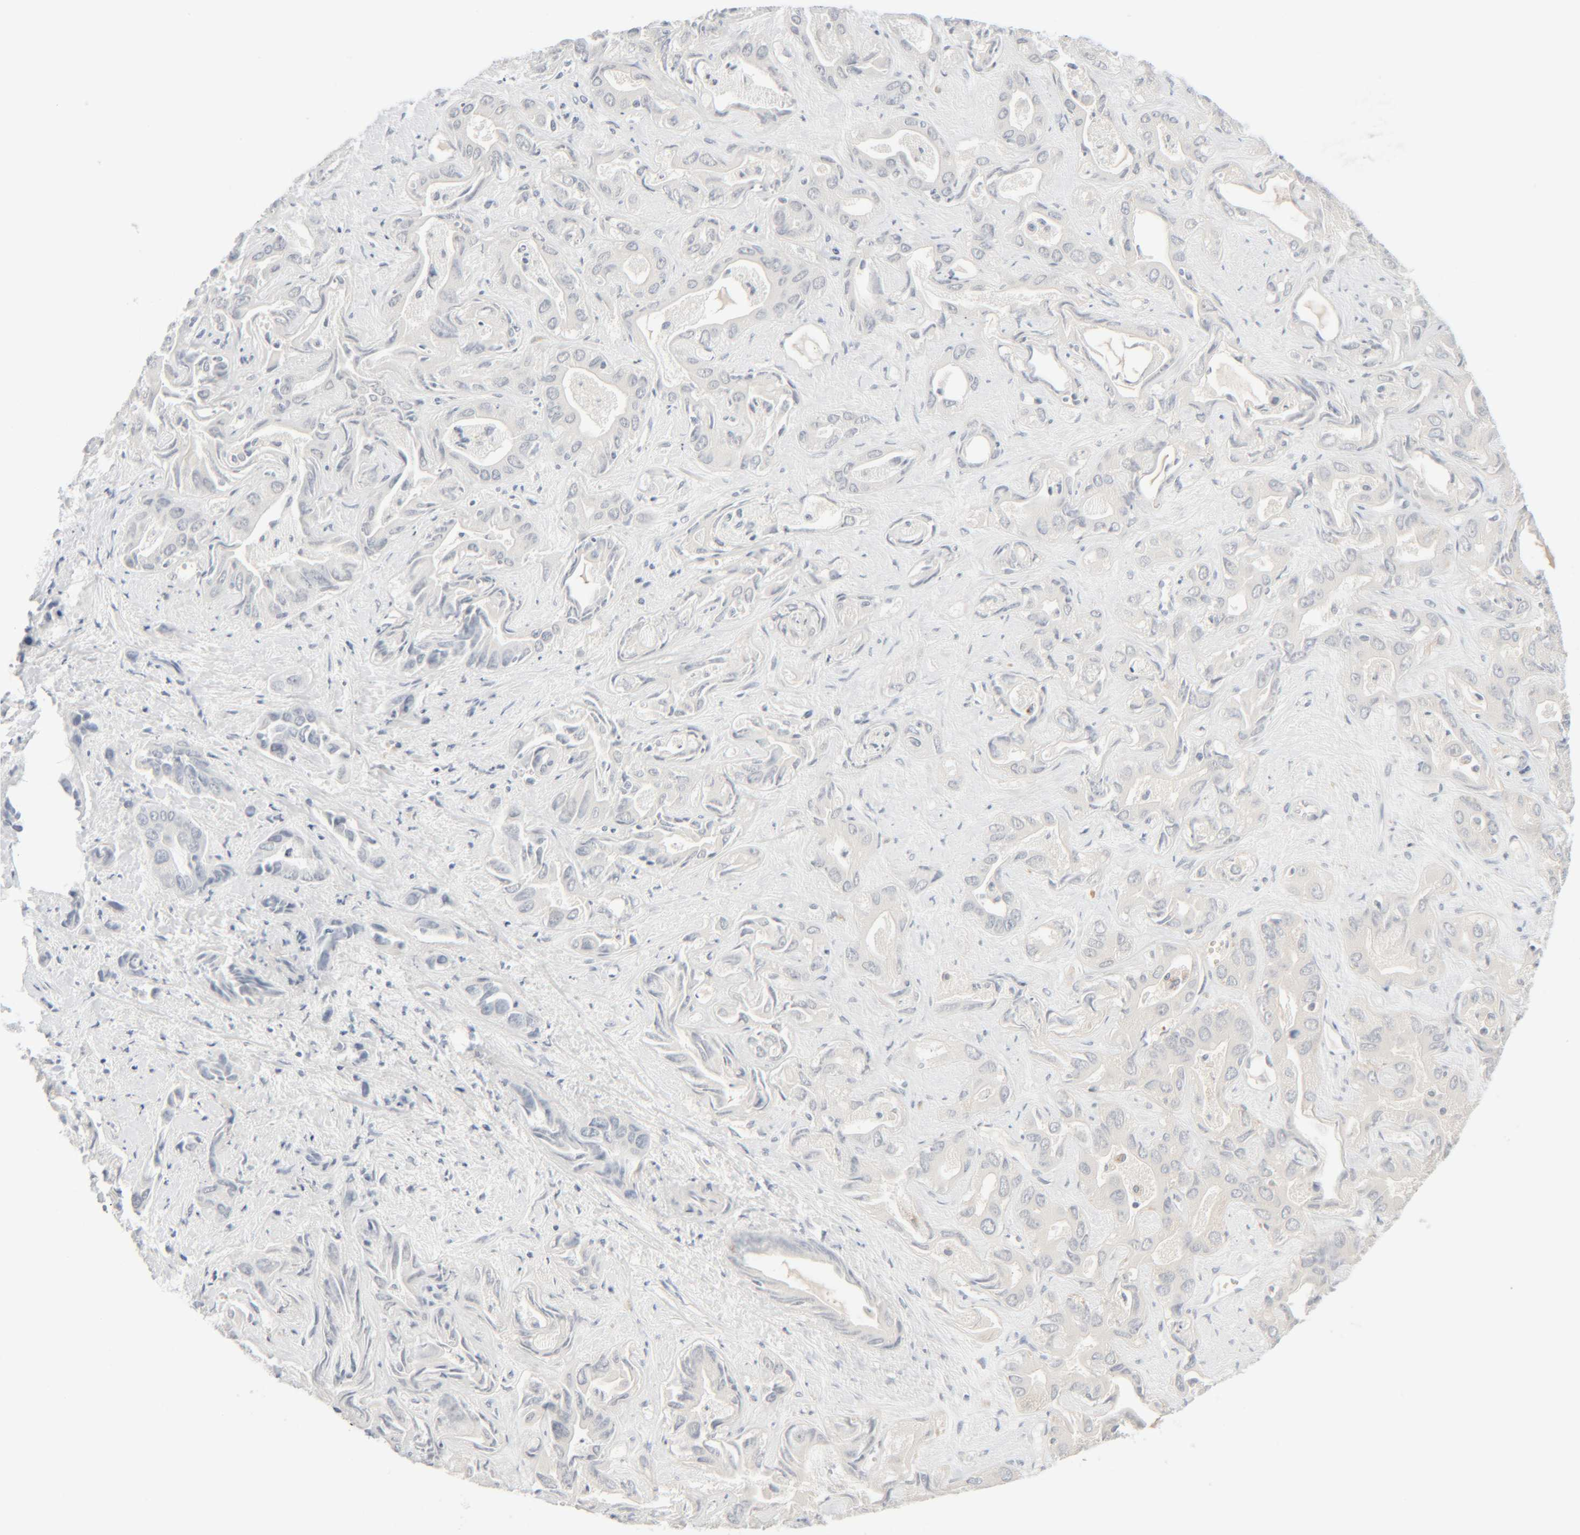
{"staining": {"intensity": "negative", "quantity": "none", "location": "none"}, "tissue": "liver cancer", "cell_type": "Tumor cells", "image_type": "cancer", "snomed": [{"axis": "morphology", "description": "Cholangiocarcinoma"}, {"axis": "topography", "description": "Liver"}], "caption": "Cholangiocarcinoma (liver) stained for a protein using immunohistochemistry (IHC) displays no positivity tumor cells.", "gene": "CHKA", "patient": {"sex": "female", "age": 52}}